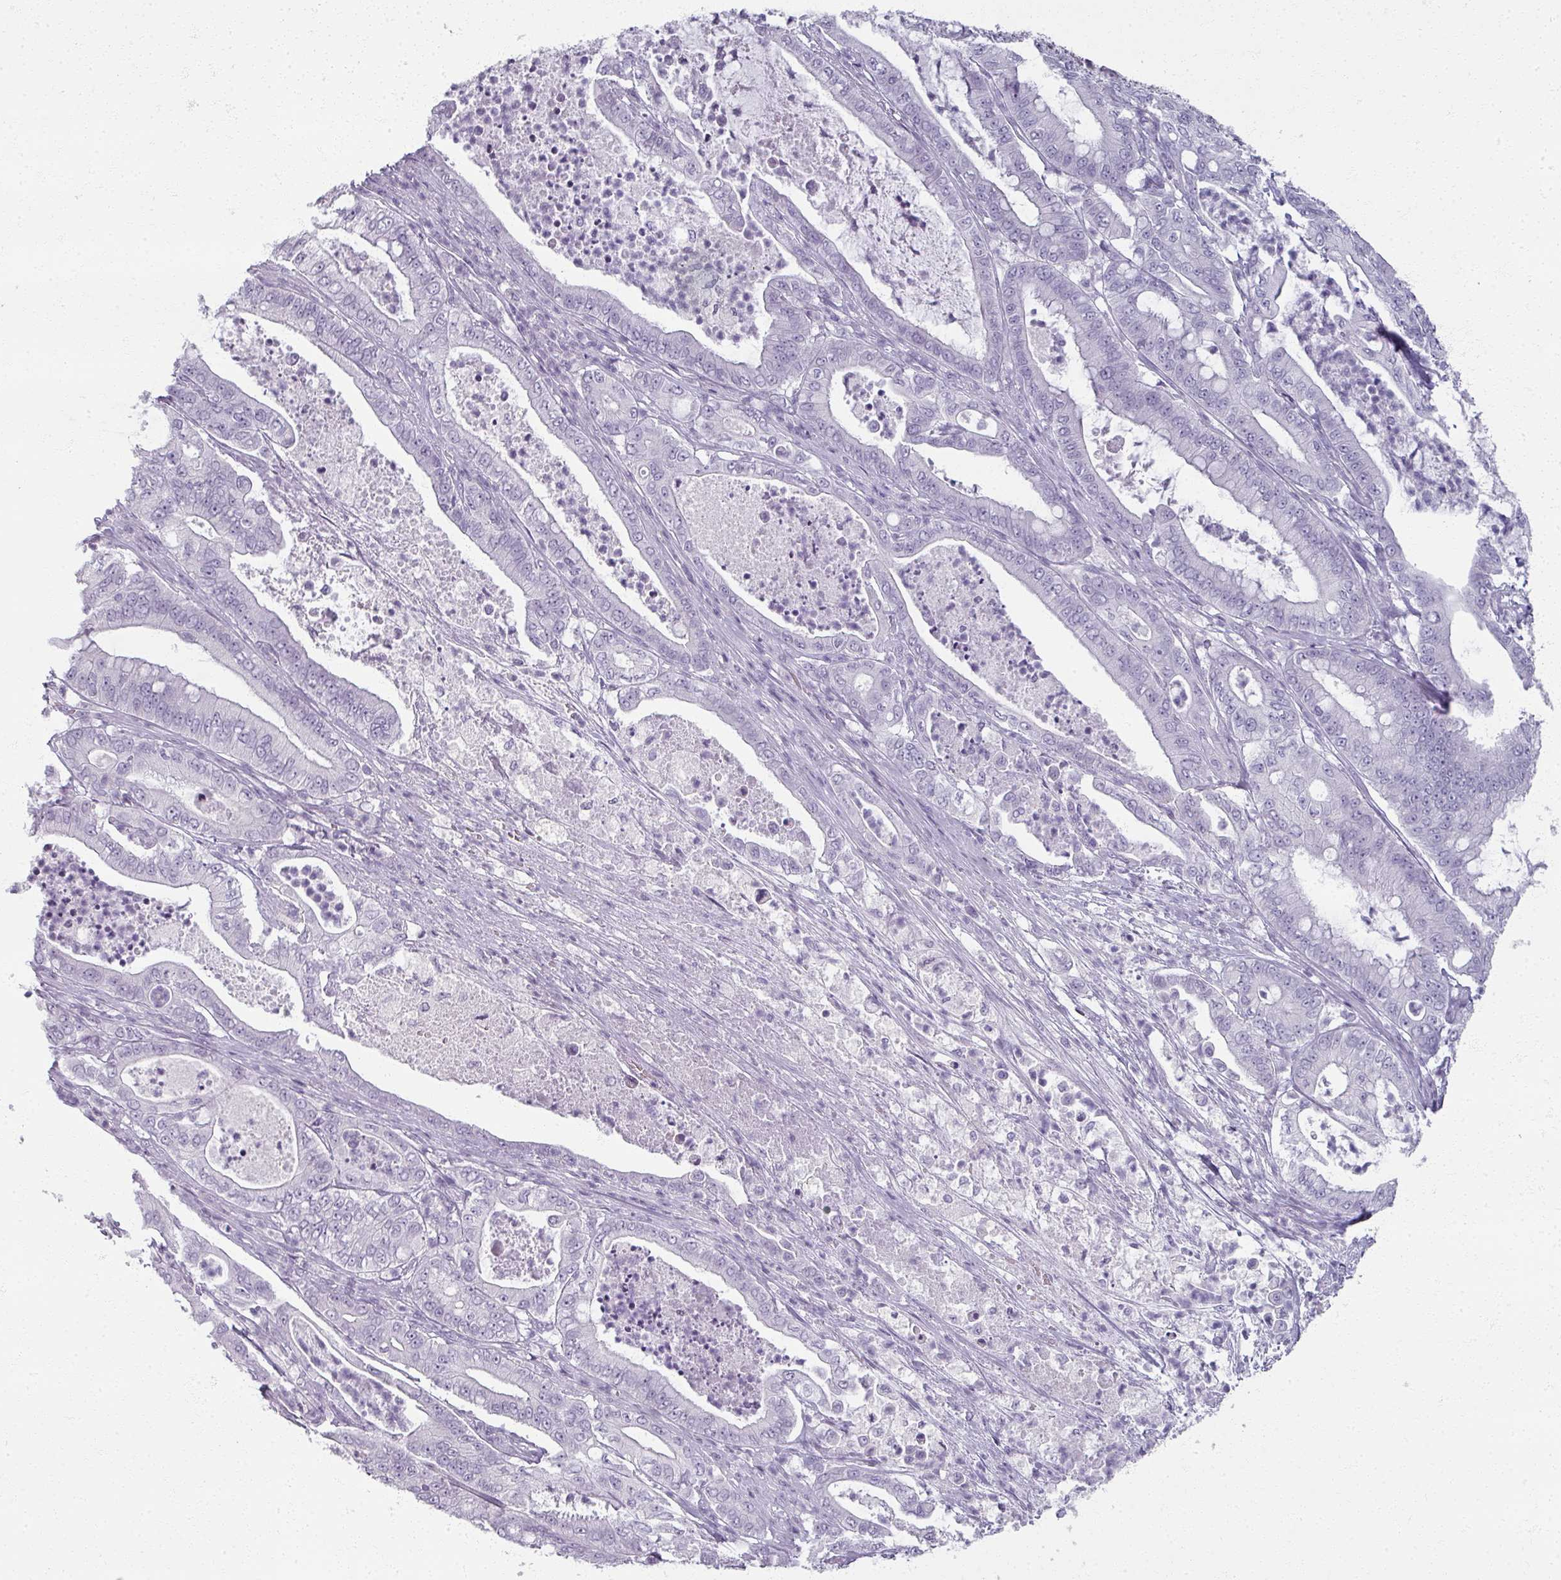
{"staining": {"intensity": "negative", "quantity": "none", "location": "none"}, "tissue": "pancreatic cancer", "cell_type": "Tumor cells", "image_type": "cancer", "snomed": [{"axis": "morphology", "description": "Adenocarcinoma, NOS"}, {"axis": "topography", "description": "Pancreas"}], "caption": "DAB (3,3'-diaminobenzidine) immunohistochemical staining of pancreatic adenocarcinoma displays no significant staining in tumor cells.", "gene": "RFPL2", "patient": {"sex": "male", "age": 71}}